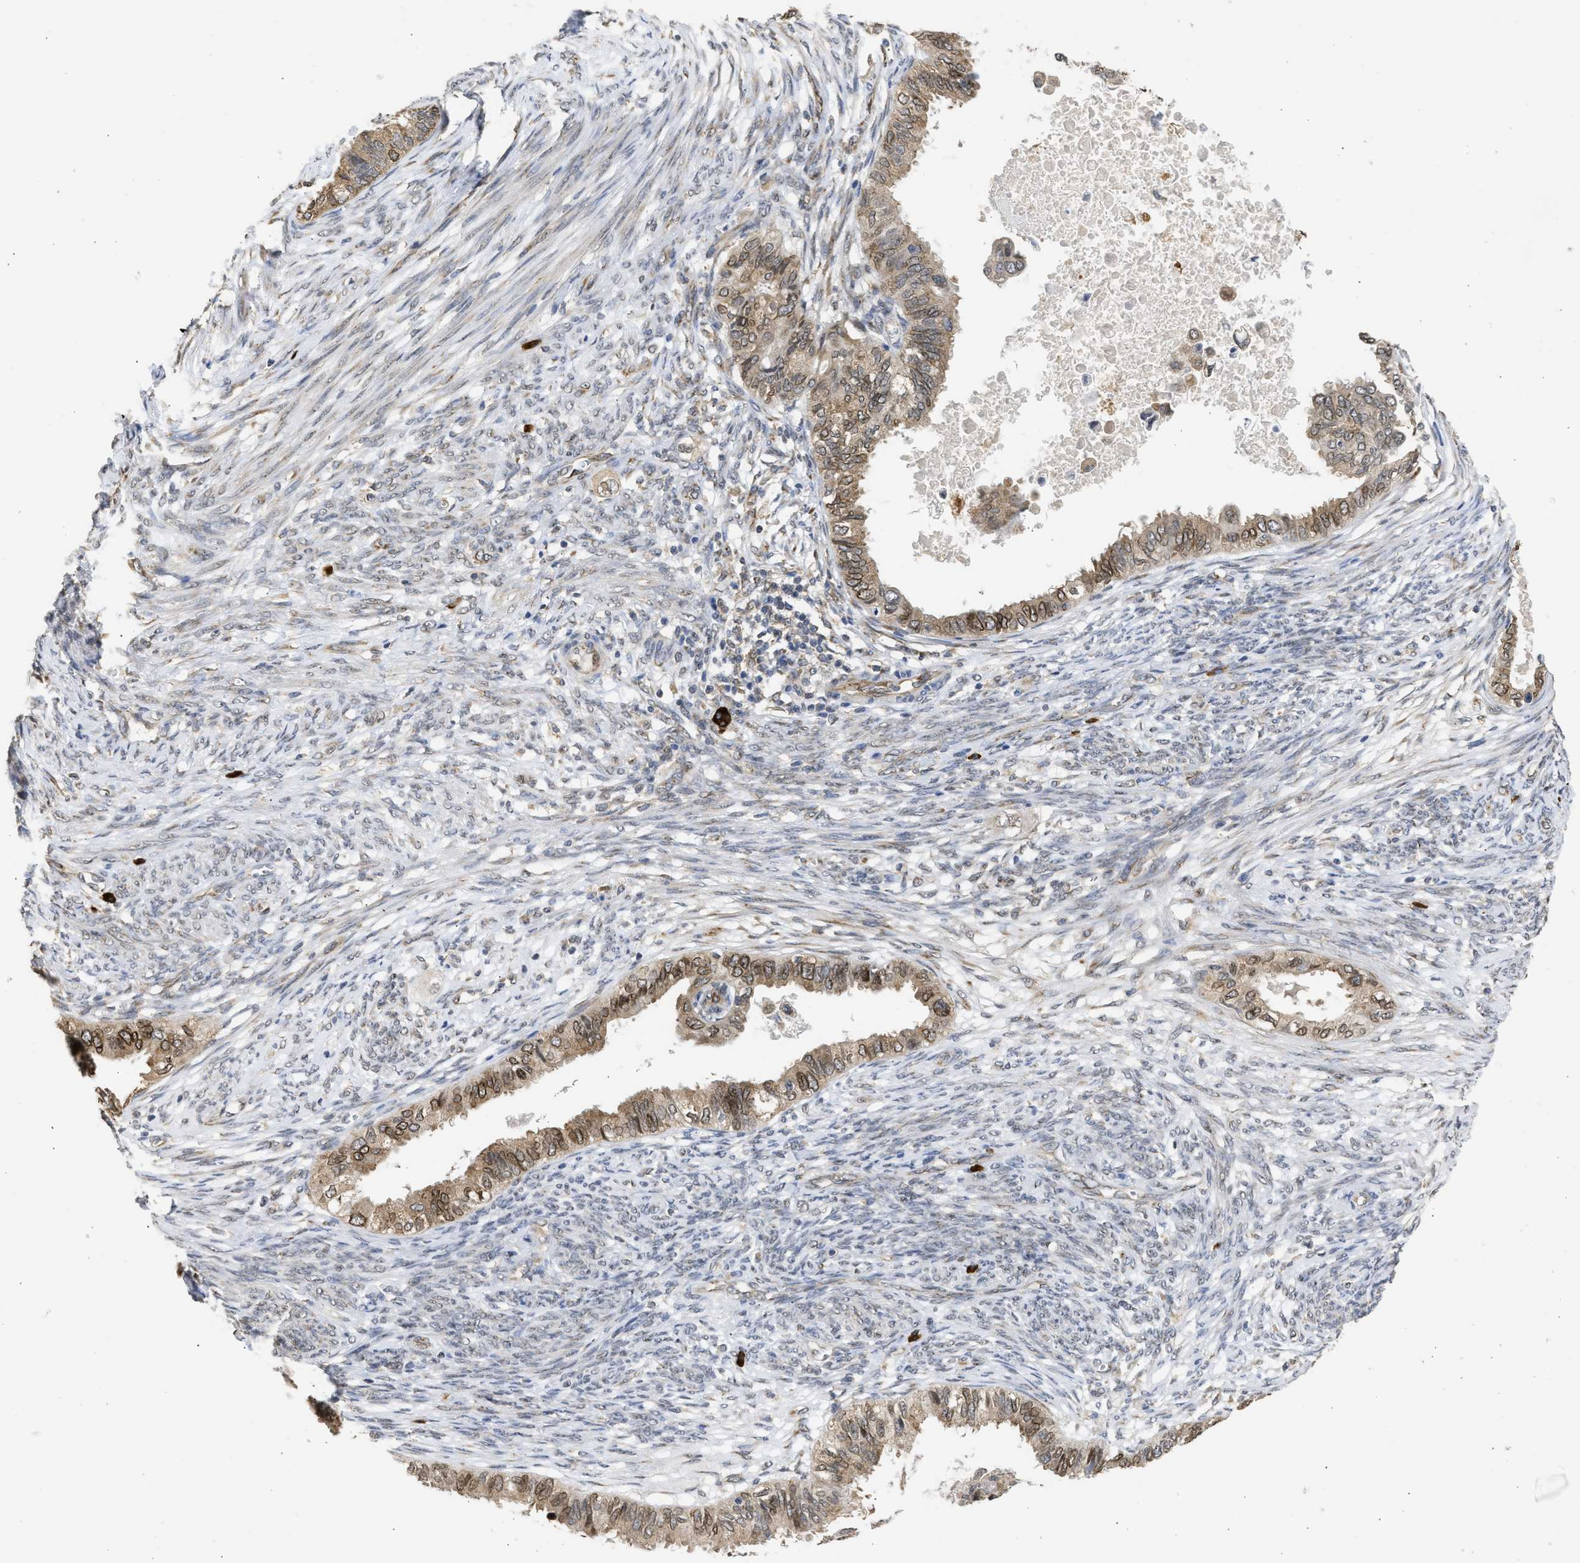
{"staining": {"intensity": "moderate", "quantity": ">75%", "location": "cytoplasmic/membranous,nuclear"}, "tissue": "cervical cancer", "cell_type": "Tumor cells", "image_type": "cancer", "snomed": [{"axis": "morphology", "description": "Normal tissue, NOS"}, {"axis": "morphology", "description": "Adenocarcinoma, NOS"}, {"axis": "topography", "description": "Cervix"}, {"axis": "topography", "description": "Endometrium"}], "caption": "Immunohistochemical staining of adenocarcinoma (cervical) shows medium levels of moderate cytoplasmic/membranous and nuclear expression in approximately >75% of tumor cells. The protein is stained brown, and the nuclei are stained in blue (DAB (3,3'-diaminobenzidine) IHC with brightfield microscopy, high magnification).", "gene": "DNAJC1", "patient": {"sex": "female", "age": 86}}